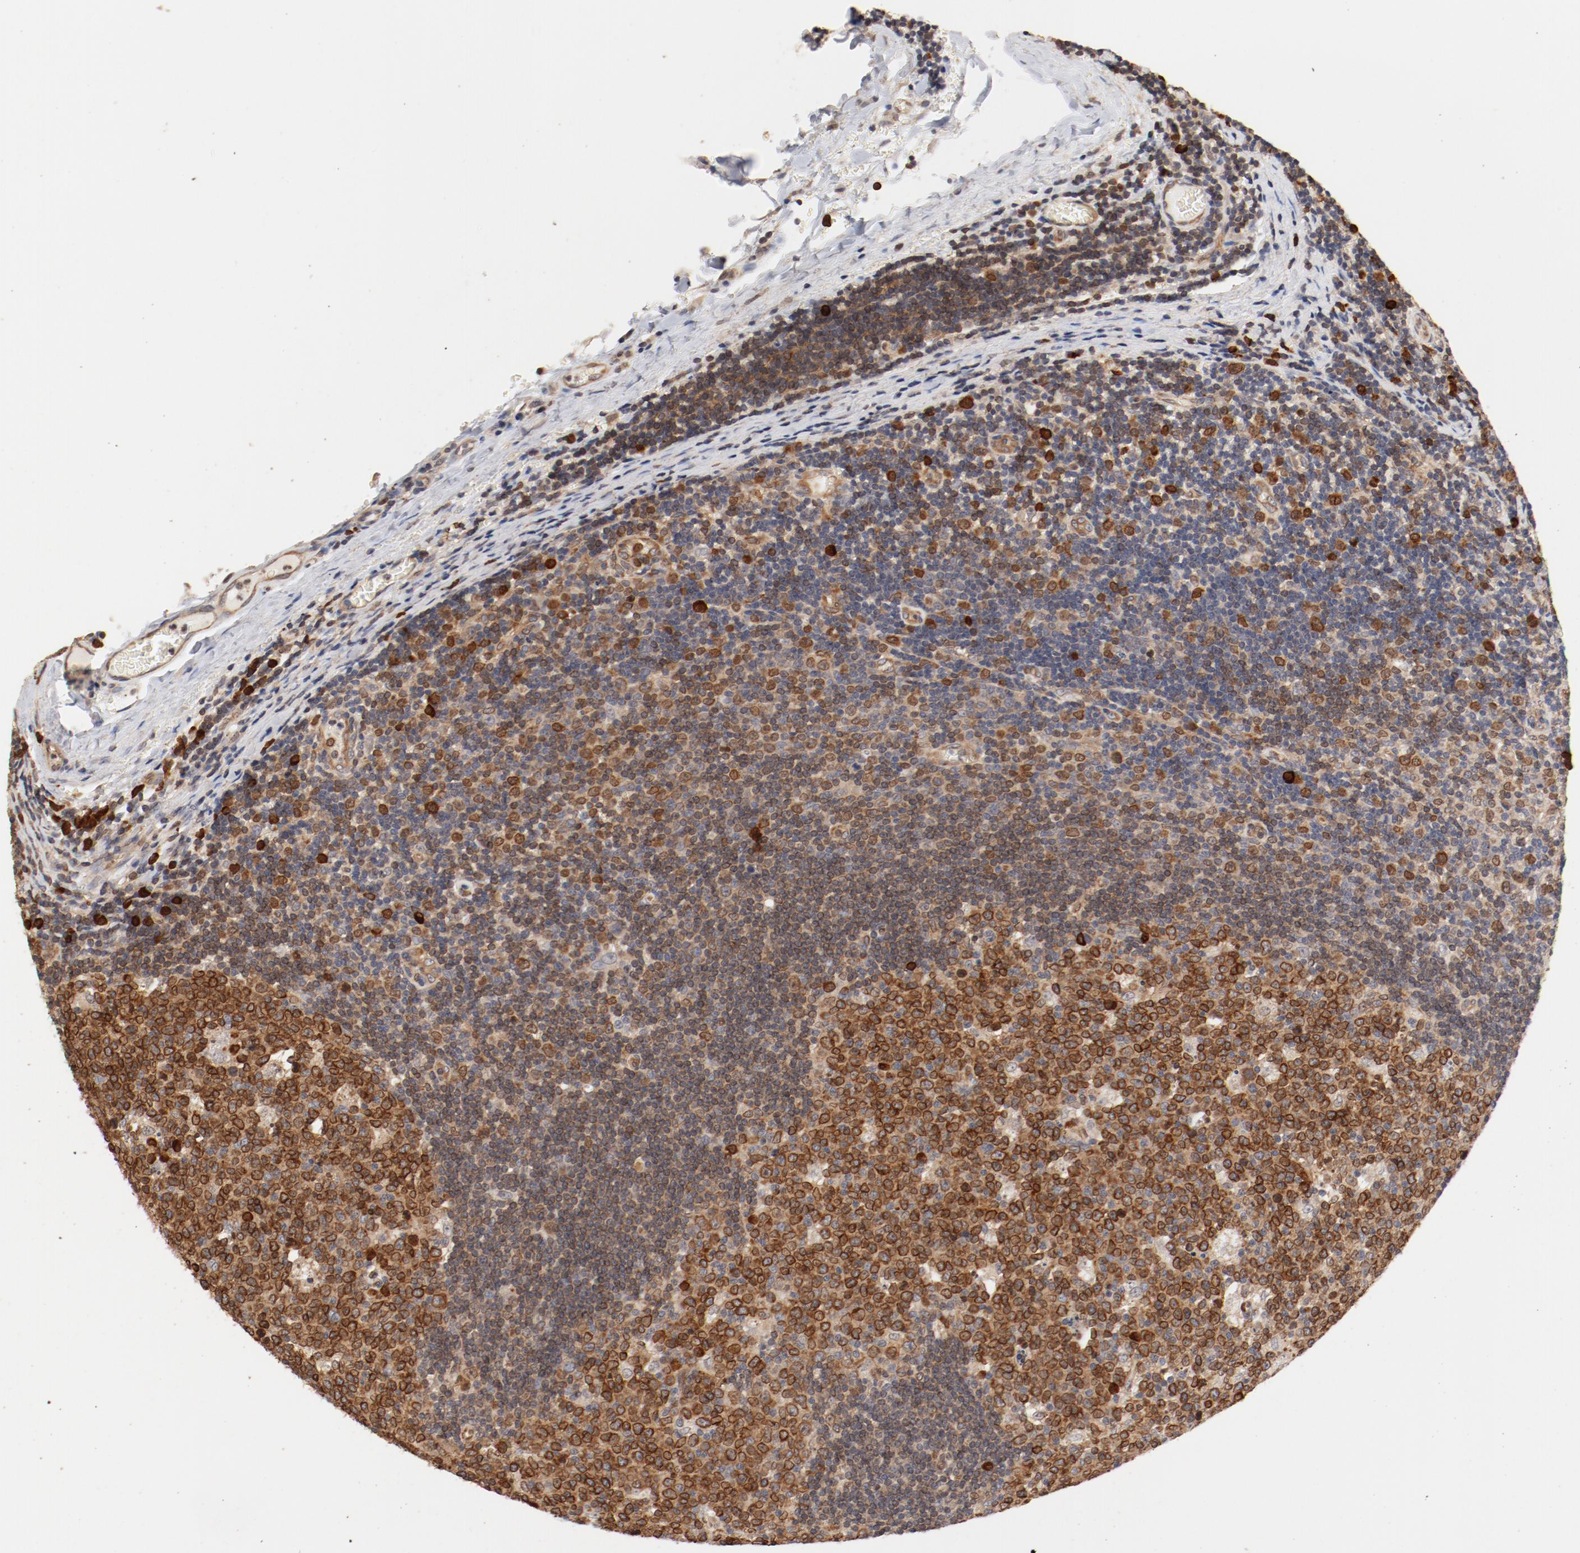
{"staining": {"intensity": "strong", "quantity": ">75%", "location": "cytoplasmic/membranous"}, "tissue": "lymph node", "cell_type": "Germinal center cells", "image_type": "normal", "snomed": [{"axis": "morphology", "description": "Normal tissue, NOS"}, {"axis": "topography", "description": "Lymph node"}, {"axis": "topography", "description": "Salivary gland"}], "caption": "This is a micrograph of immunohistochemistry (IHC) staining of benign lymph node, which shows strong staining in the cytoplasmic/membranous of germinal center cells.", "gene": "UBE2J1", "patient": {"sex": "male", "age": 8}}